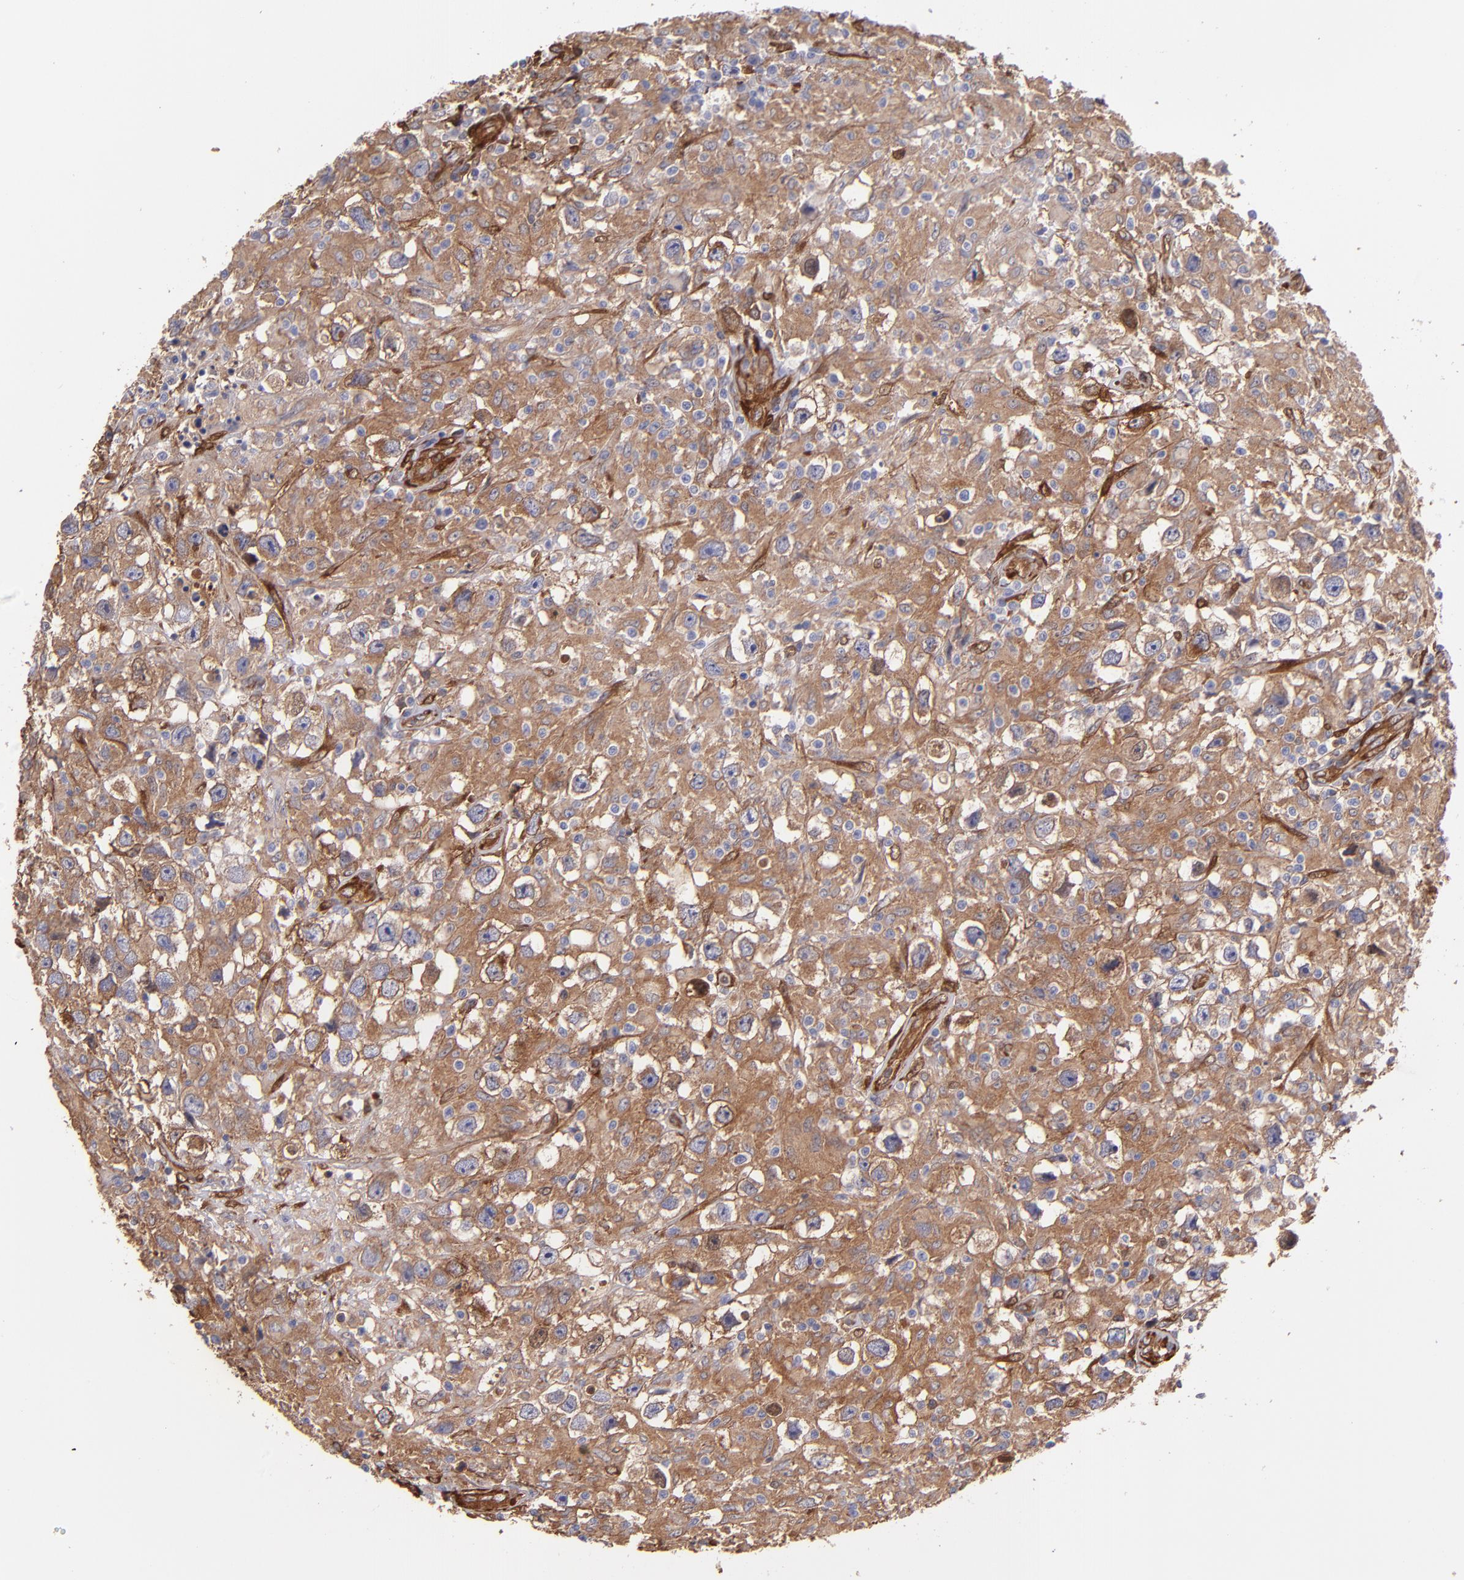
{"staining": {"intensity": "moderate", "quantity": ">75%", "location": "cytoplasmic/membranous"}, "tissue": "testis cancer", "cell_type": "Tumor cells", "image_type": "cancer", "snomed": [{"axis": "morphology", "description": "Seminoma, NOS"}, {"axis": "topography", "description": "Testis"}], "caption": "Tumor cells demonstrate moderate cytoplasmic/membranous positivity in about >75% of cells in testis cancer. (DAB IHC, brown staining for protein, blue staining for nuclei).", "gene": "VCL", "patient": {"sex": "male", "age": 34}}